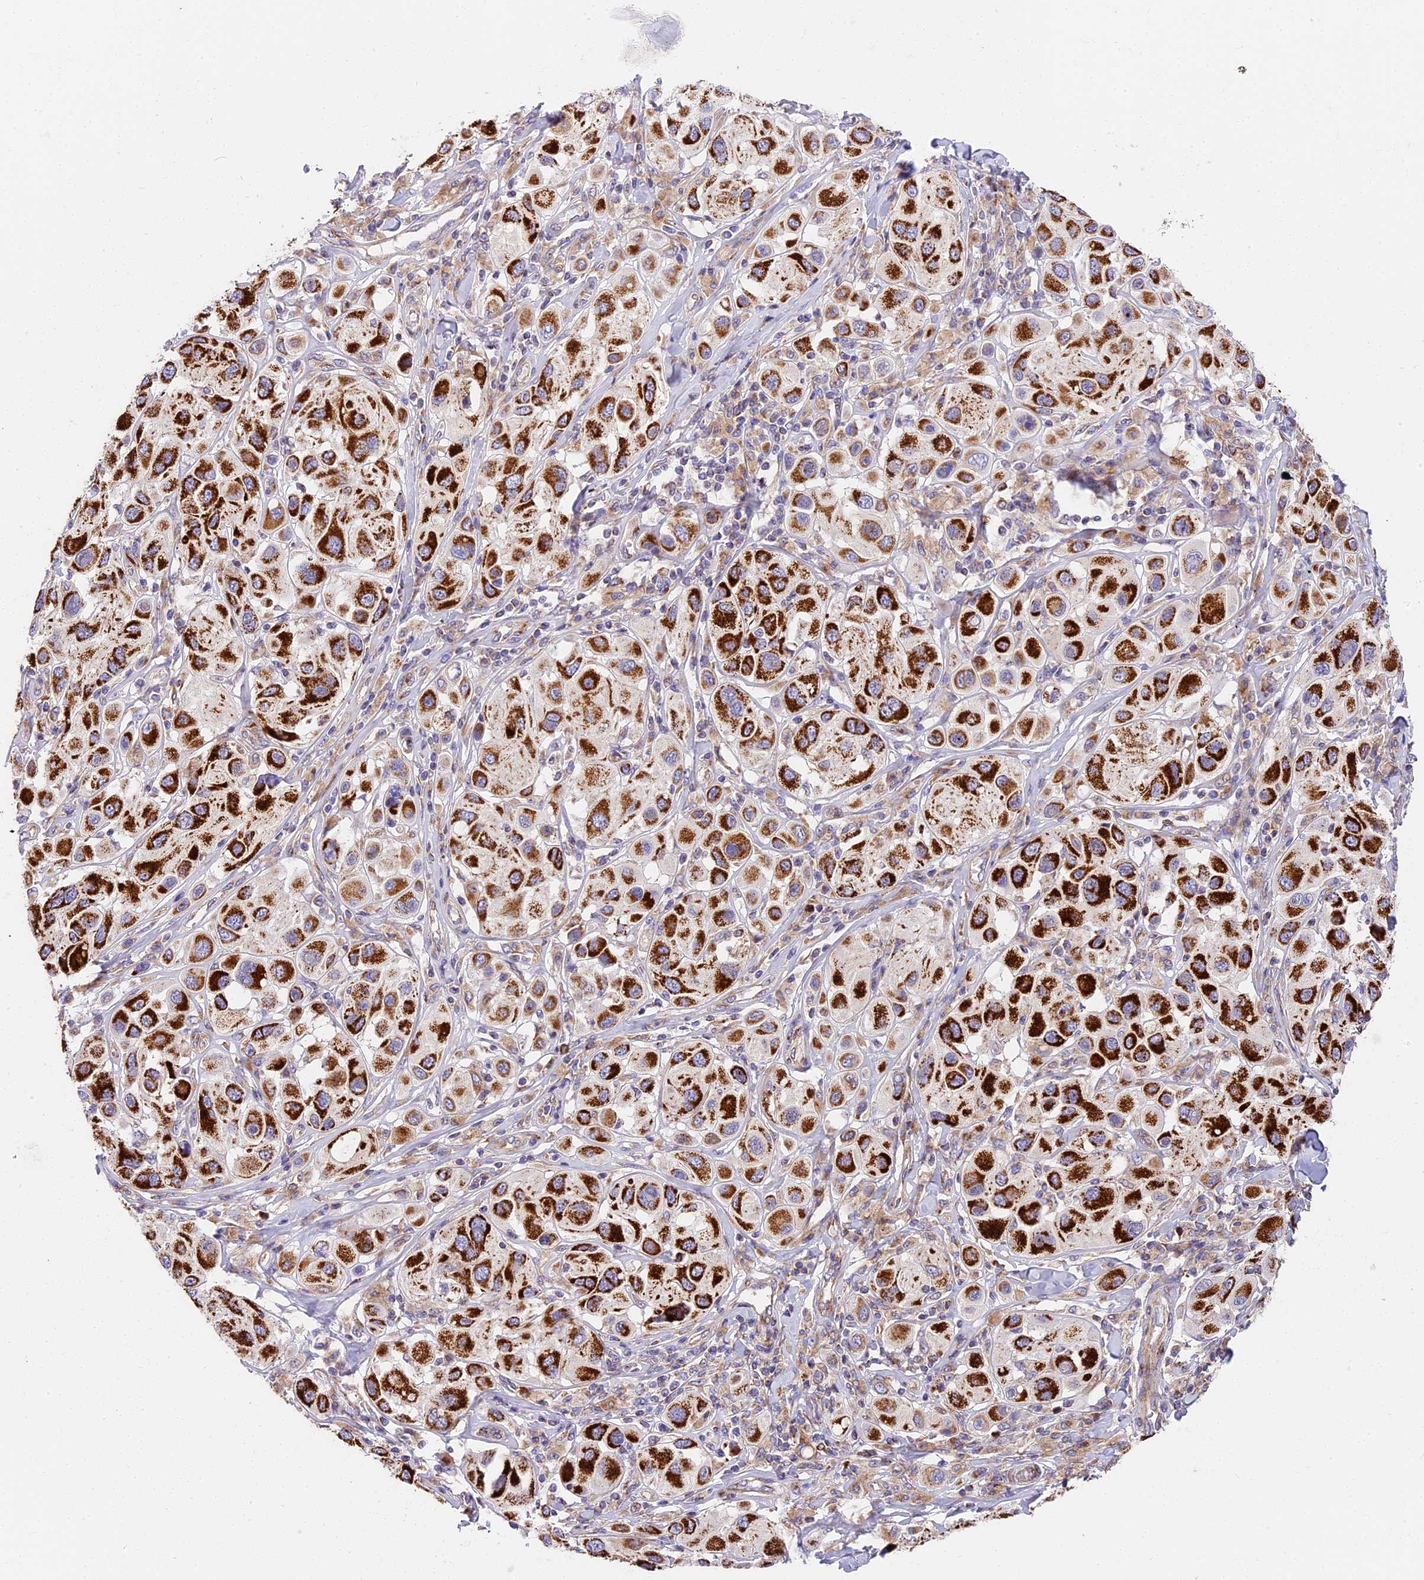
{"staining": {"intensity": "strong", "quantity": ">75%", "location": "cytoplasmic/membranous"}, "tissue": "melanoma", "cell_type": "Tumor cells", "image_type": "cancer", "snomed": [{"axis": "morphology", "description": "Malignant melanoma, Metastatic site"}, {"axis": "topography", "description": "Skin"}], "caption": "Protein staining by immunohistochemistry (IHC) shows strong cytoplasmic/membranous expression in approximately >75% of tumor cells in malignant melanoma (metastatic site).", "gene": "MRAS", "patient": {"sex": "male", "age": 41}}